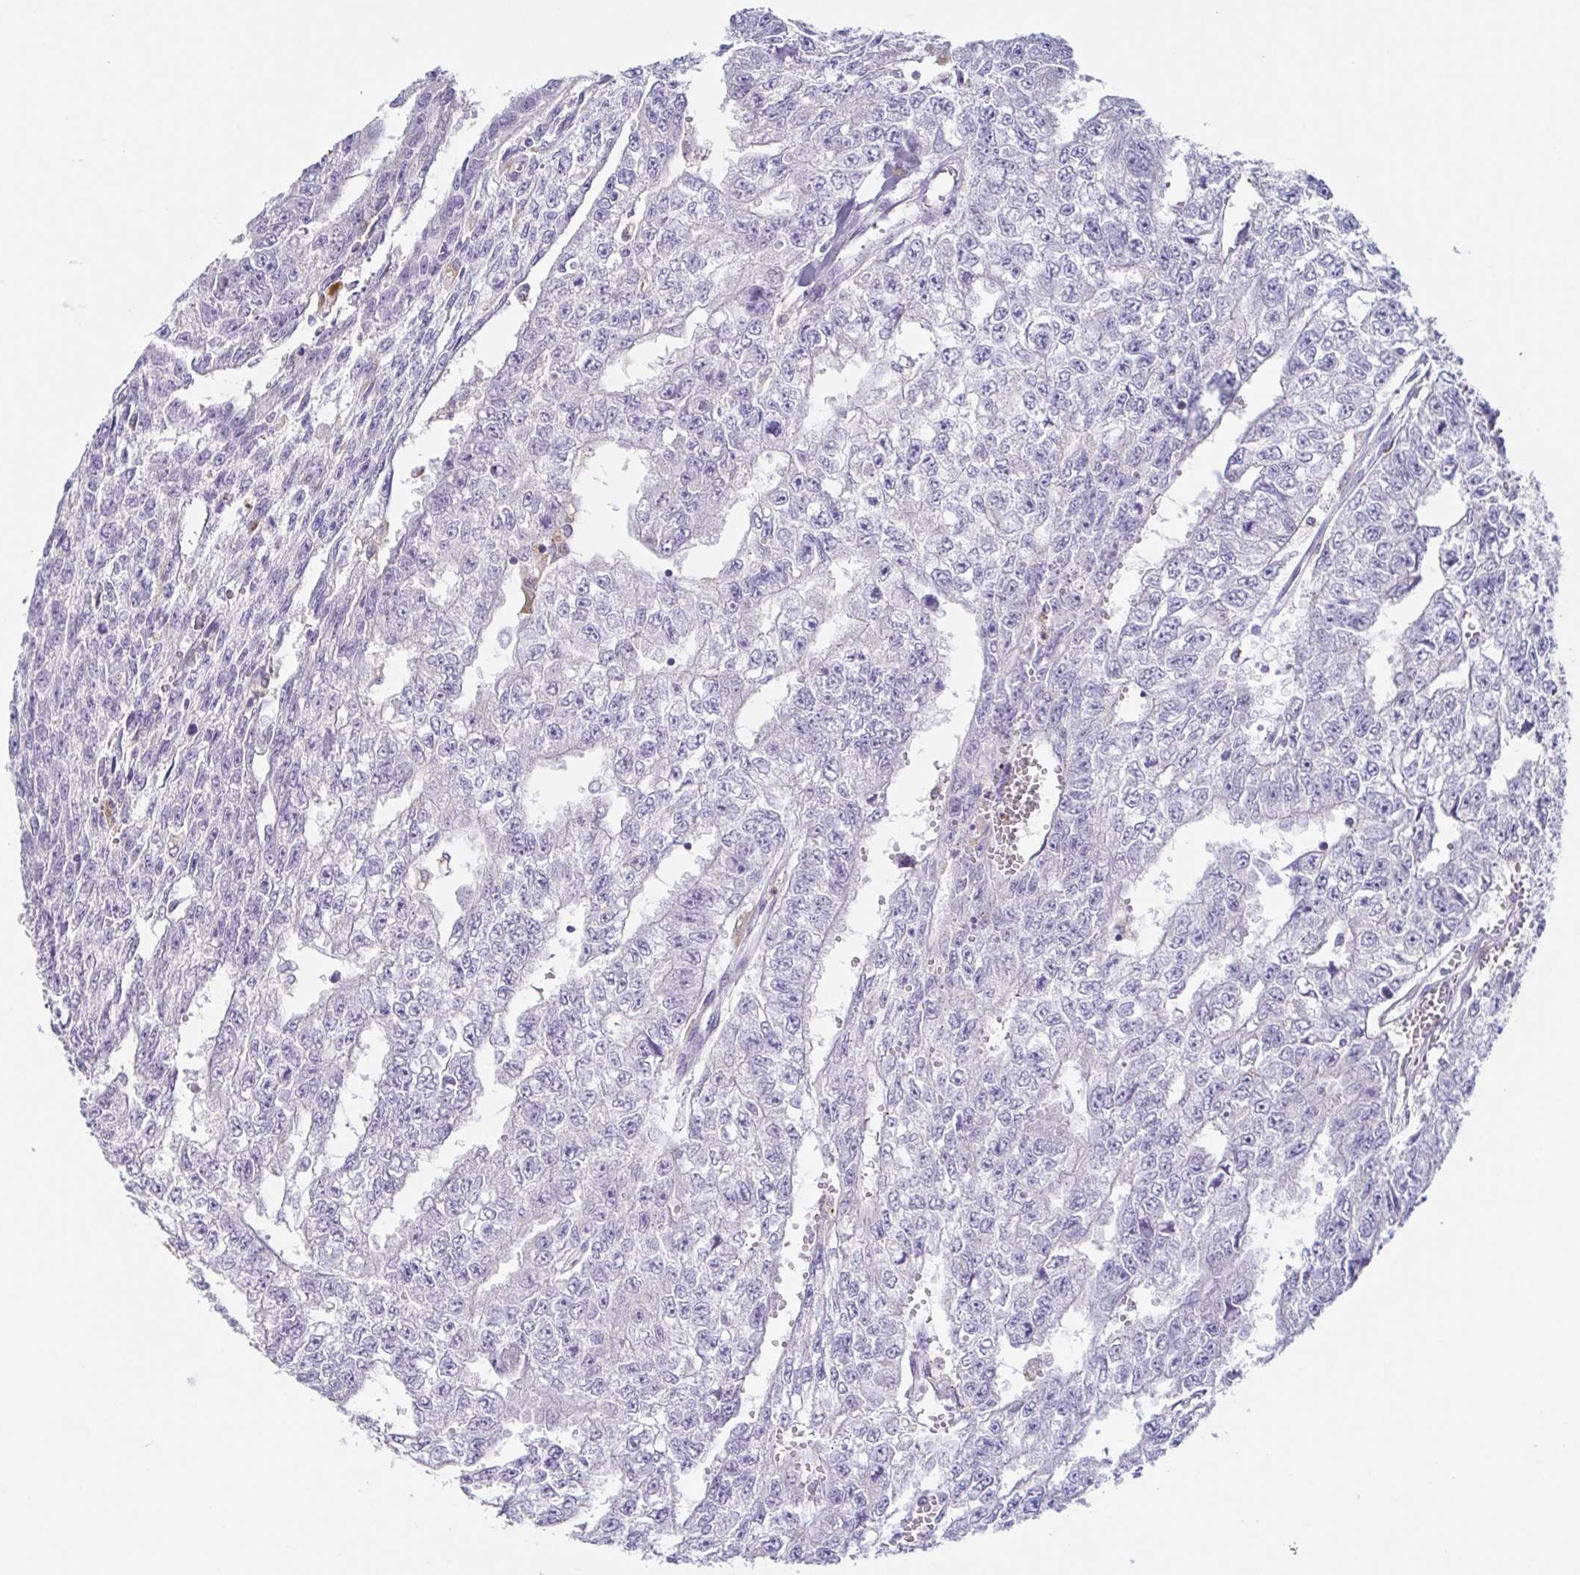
{"staining": {"intensity": "negative", "quantity": "none", "location": "none"}, "tissue": "testis cancer", "cell_type": "Tumor cells", "image_type": "cancer", "snomed": [{"axis": "morphology", "description": "Carcinoma, Embryonal, NOS"}, {"axis": "morphology", "description": "Teratoma, malignant, NOS"}, {"axis": "topography", "description": "Testis"}], "caption": "Immunohistochemical staining of human testis cancer (teratoma (malignant)) exhibits no significant staining in tumor cells. (Immunohistochemistry, brightfield microscopy, high magnification).", "gene": "ATP6V1G2", "patient": {"sex": "male", "age": 24}}